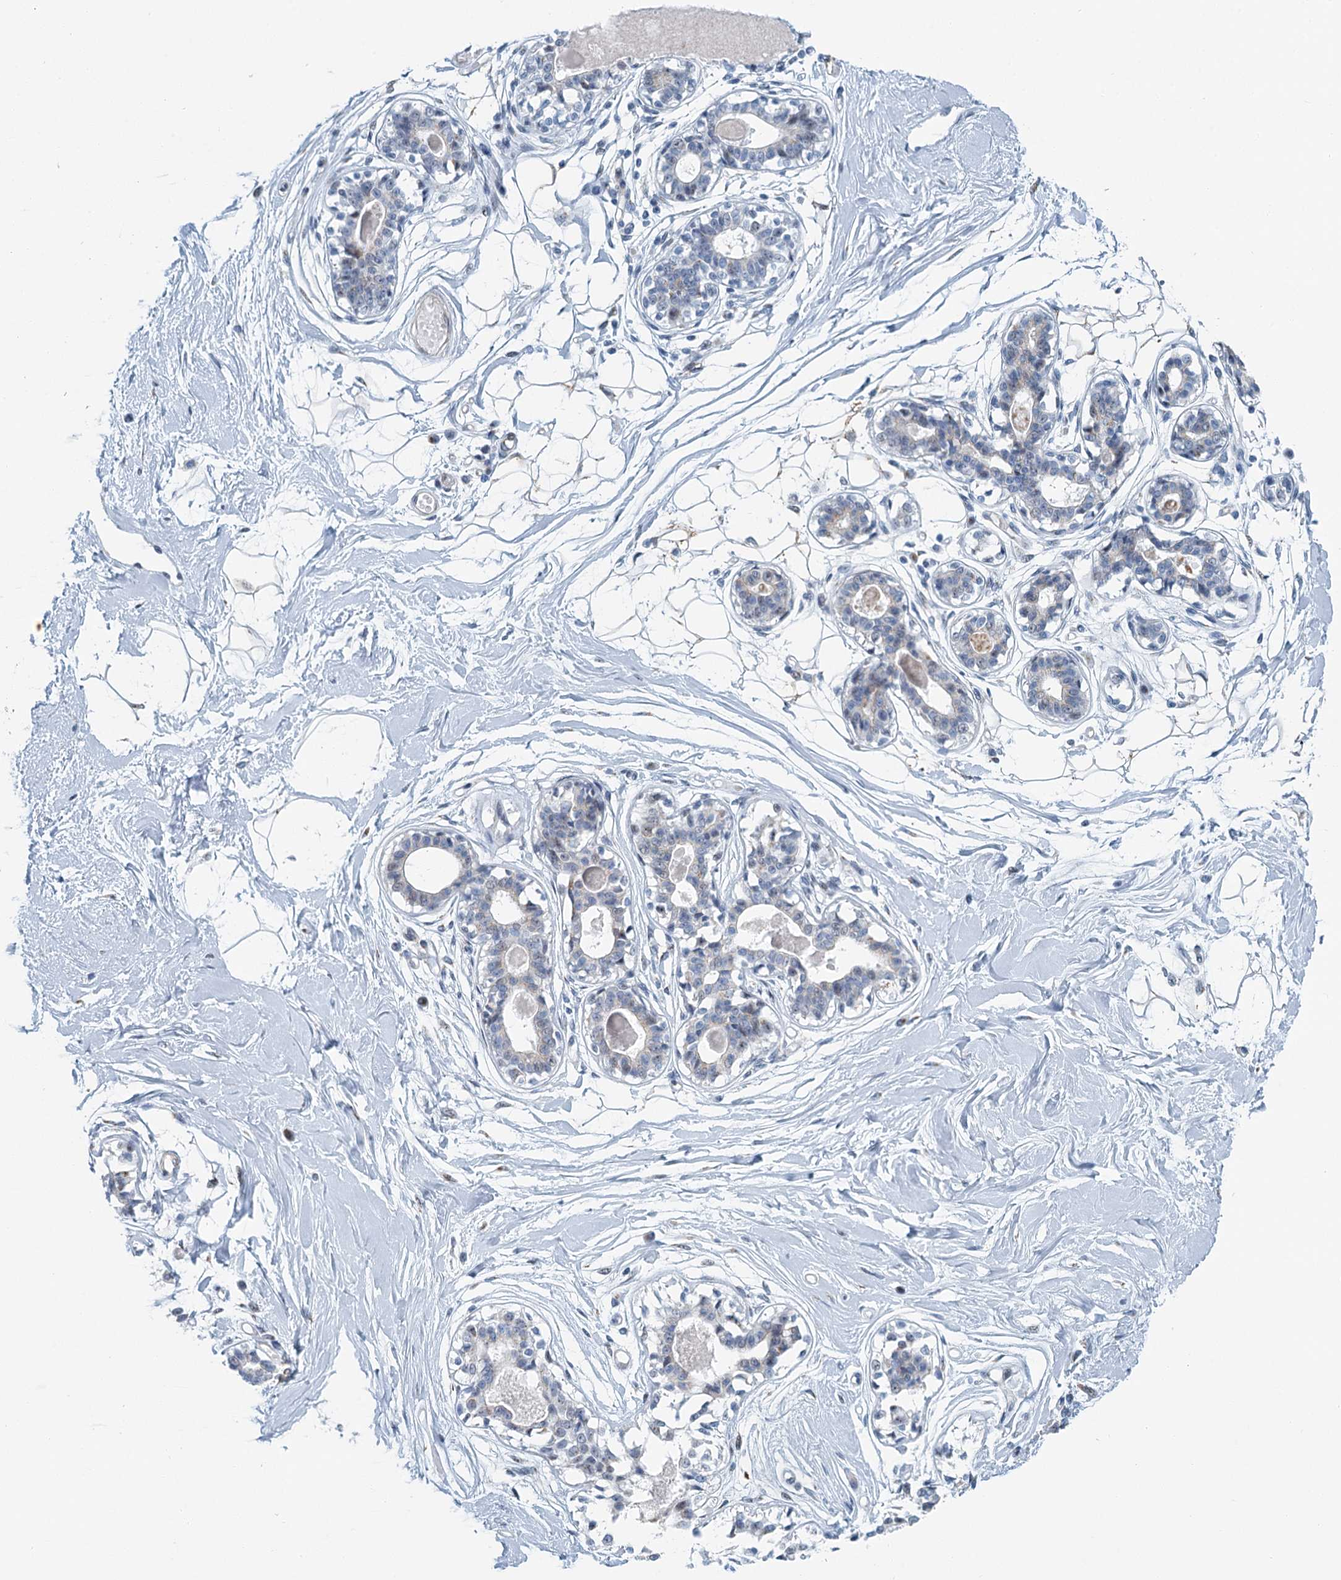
{"staining": {"intensity": "negative", "quantity": "none", "location": "none"}, "tissue": "breast", "cell_type": "Adipocytes", "image_type": "normal", "snomed": [{"axis": "morphology", "description": "Normal tissue, NOS"}, {"axis": "topography", "description": "Breast"}], "caption": "IHC histopathology image of normal breast: human breast stained with DAB displays no significant protein expression in adipocytes.", "gene": "ZNF527", "patient": {"sex": "female", "age": 45}}